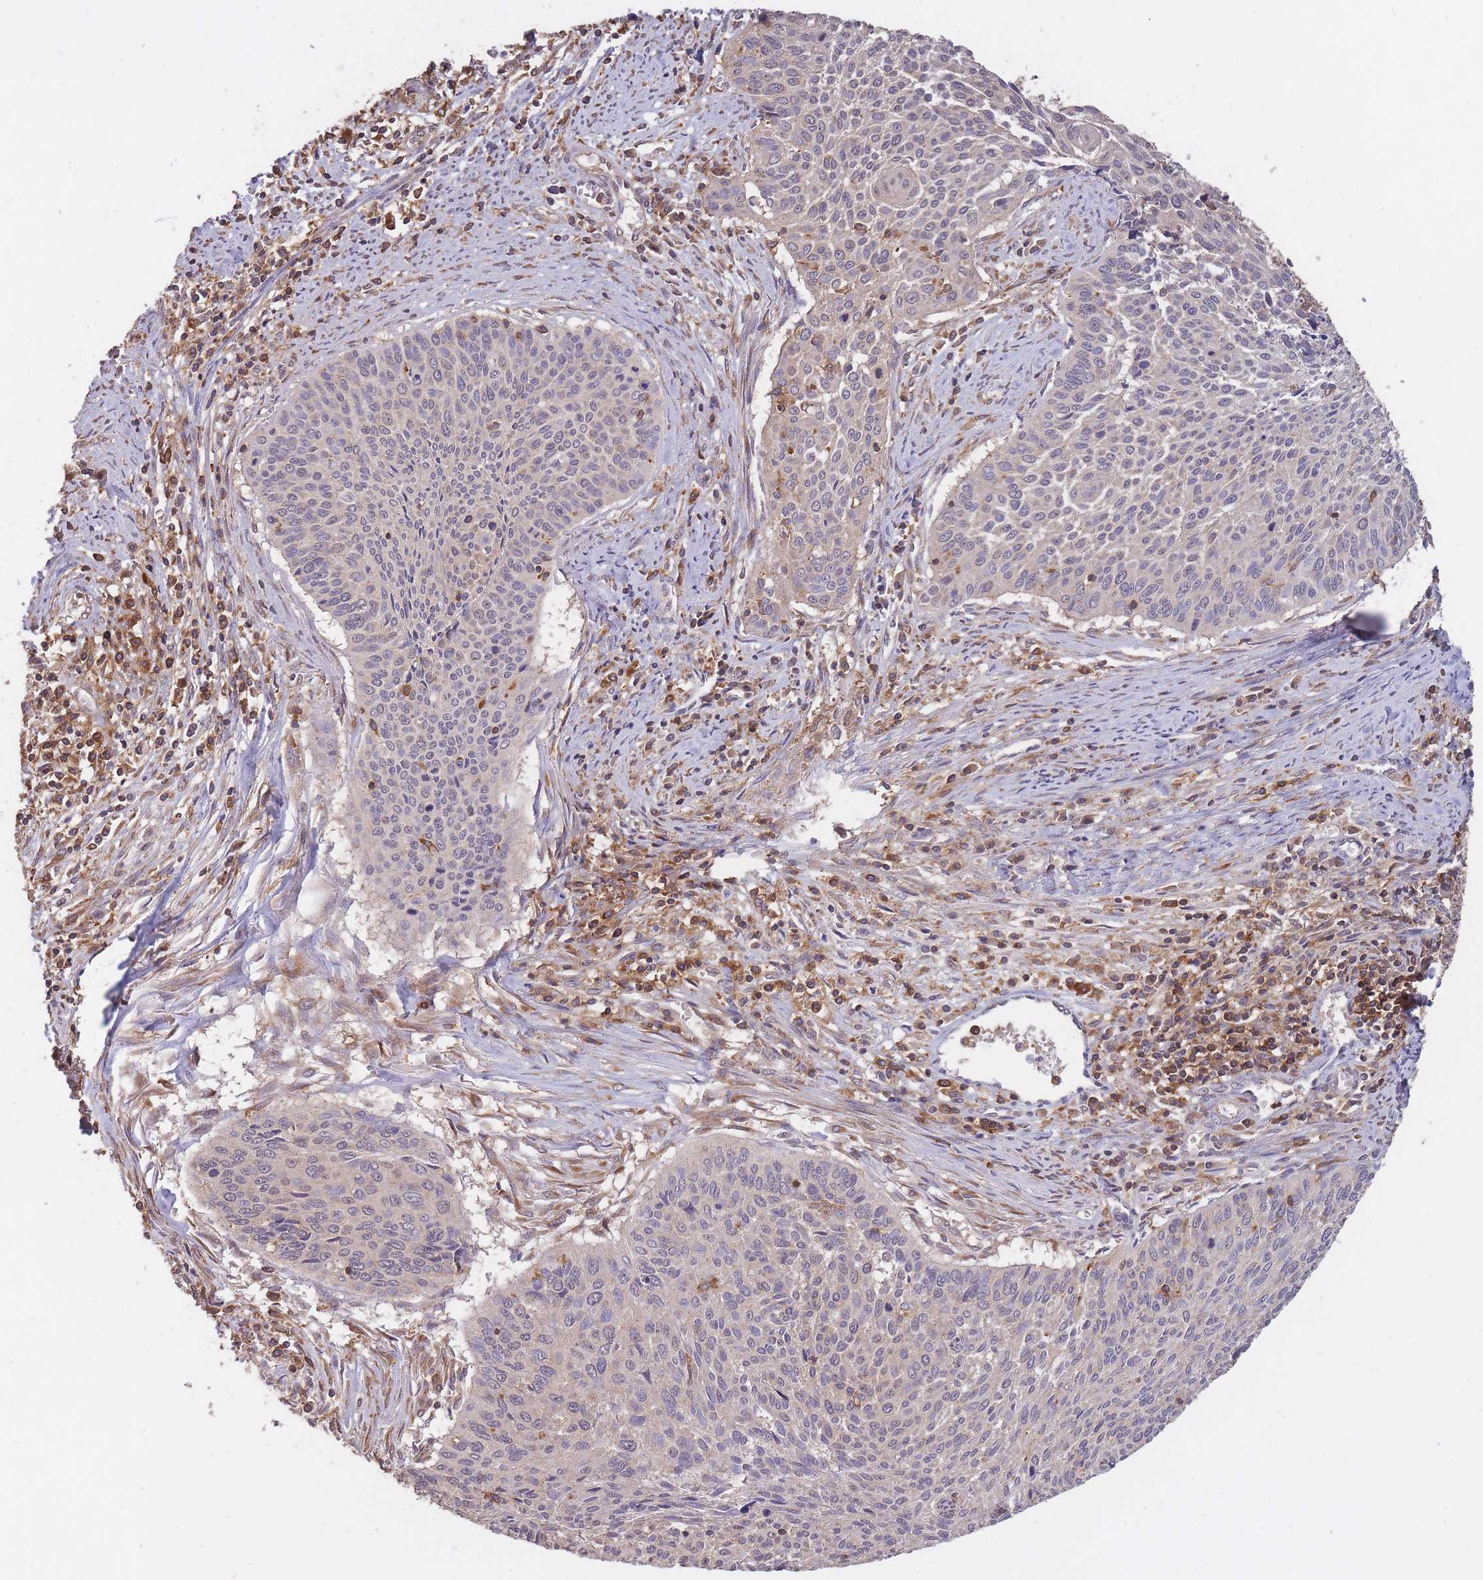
{"staining": {"intensity": "negative", "quantity": "none", "location": "none"}, "tissue": "cervical cancer", "cell_type": "Tumor cells", "image_type": "cancer", "snomed": [{"axis": "morphology", "description": "Squamous cell carcinoma, NOS"}, {"axis": "topography", "description": "Cervix"}], "caption": "High power microscopy photomicrograph of an immunohistochemistry photomicrograph of cervical squamous cell carcinoma, revealing no significant staining in tumor cells. (Stains: DAB (3,3'-diaminobenzidine) IHC with hematoxylin counter stain, Microscopy: brightfield microscopy at high magnification).", "gene": "GMIP", "patient": {"sex": "female", "age": 55}}